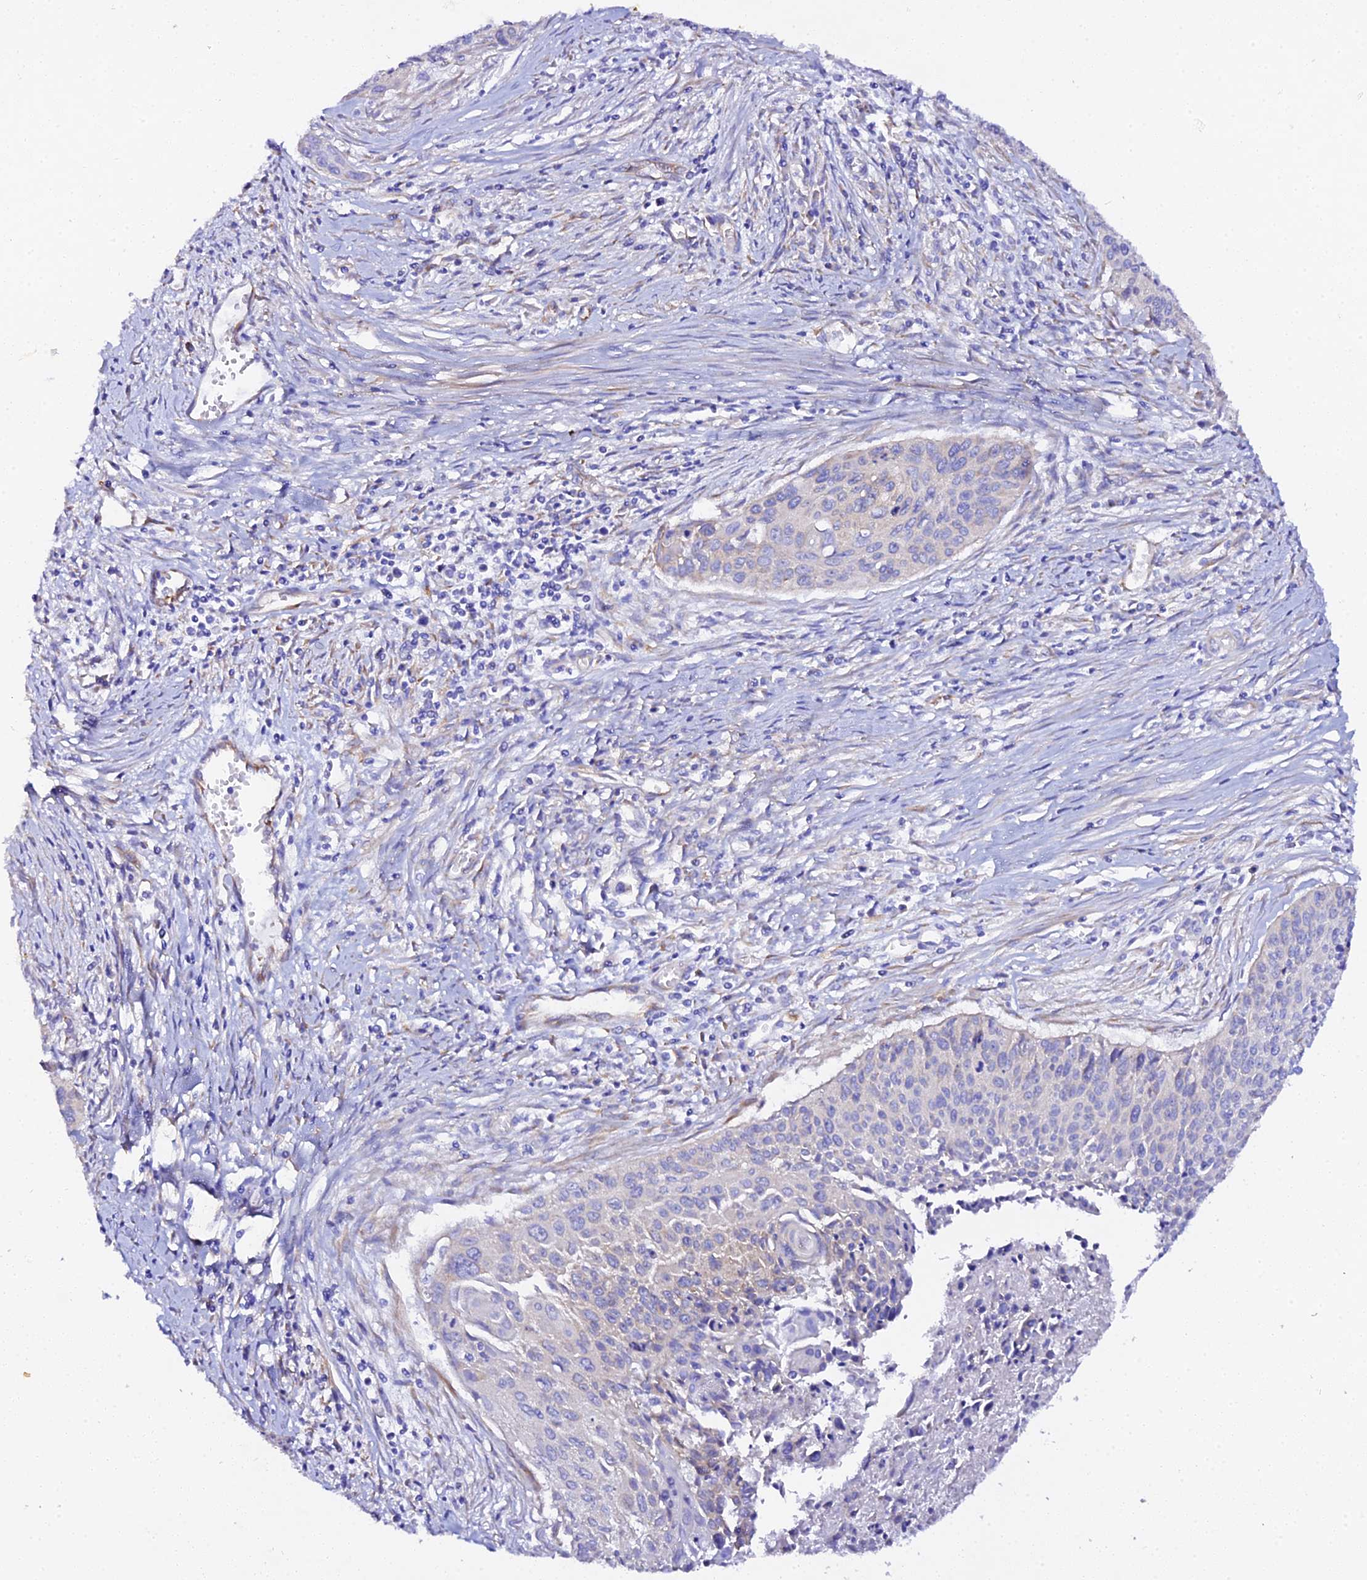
{"staining": {"intensity": "negative", "quantity": "none", "location": "none"}, "tissue": "cervical cancer", "cell_type": "Tumor cells", "image_type": "cancer", "snomed": [{"axis": "morphology", "description": "Squamous cell carcinoma, NOS"}, {"axis": "topography", "description": "Cervix"}], "caption": "This is an IHC micrograph of human cervical cancer (squamous cell carcinoma). There is no staining in tumor cells.", "gene": "CFAP45", "patient": {"sex": "female", "age": 55}}